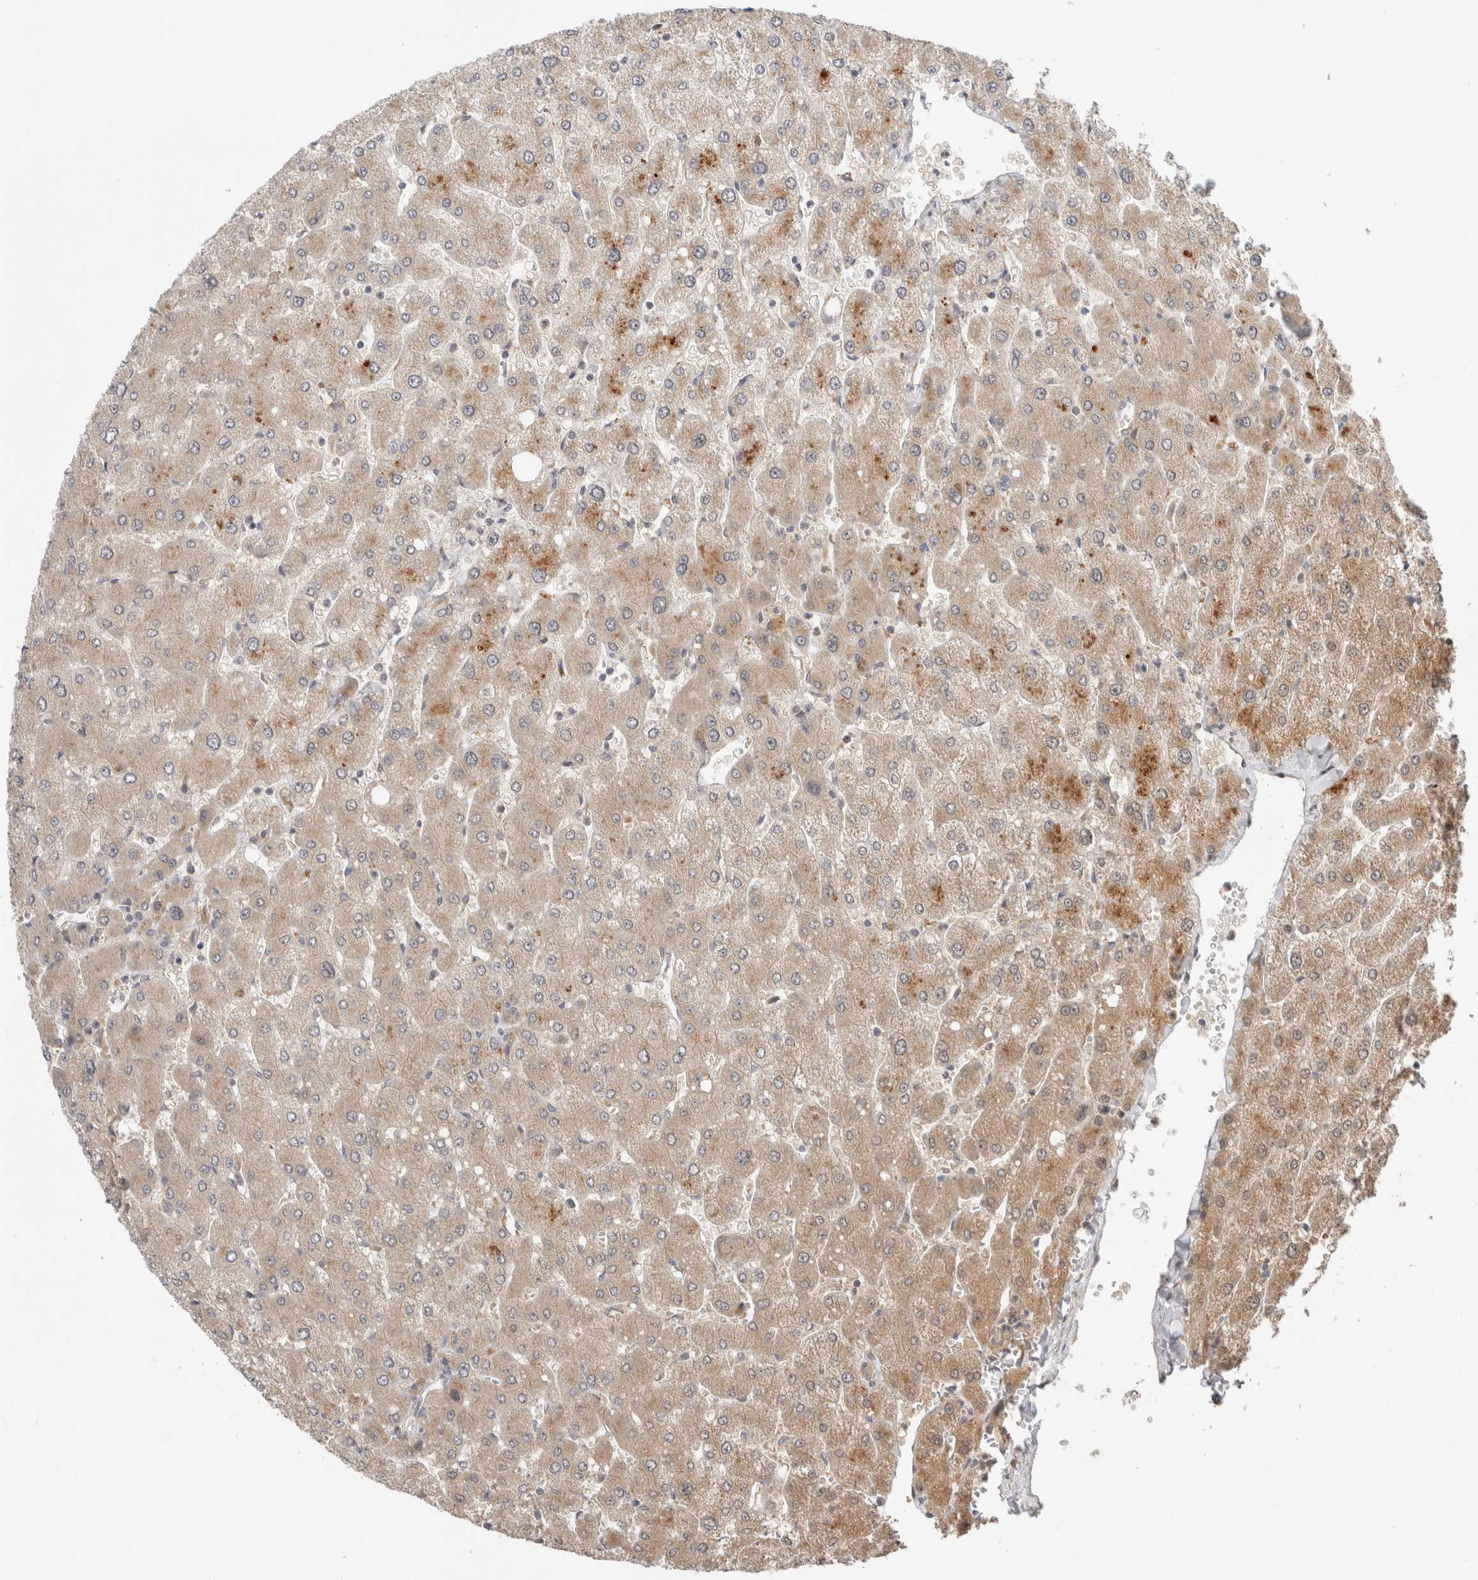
{"staining": {"intensity": "negative", "quantity": "none", "location": "none"}, "tissue": "liver", "cell_type": "Cholangiocytes", "image_type": "normal", "snomed": [{"axis": "morphology", "description": "Normal tissue, NOS"}, {"axis": "topography", "description": "Liver"}], "caption": "The micrograph shows no staining of cholangiocytes in benign liver.", "gene": "SGK1", "patient": {"sex": "male", "age": 55}}